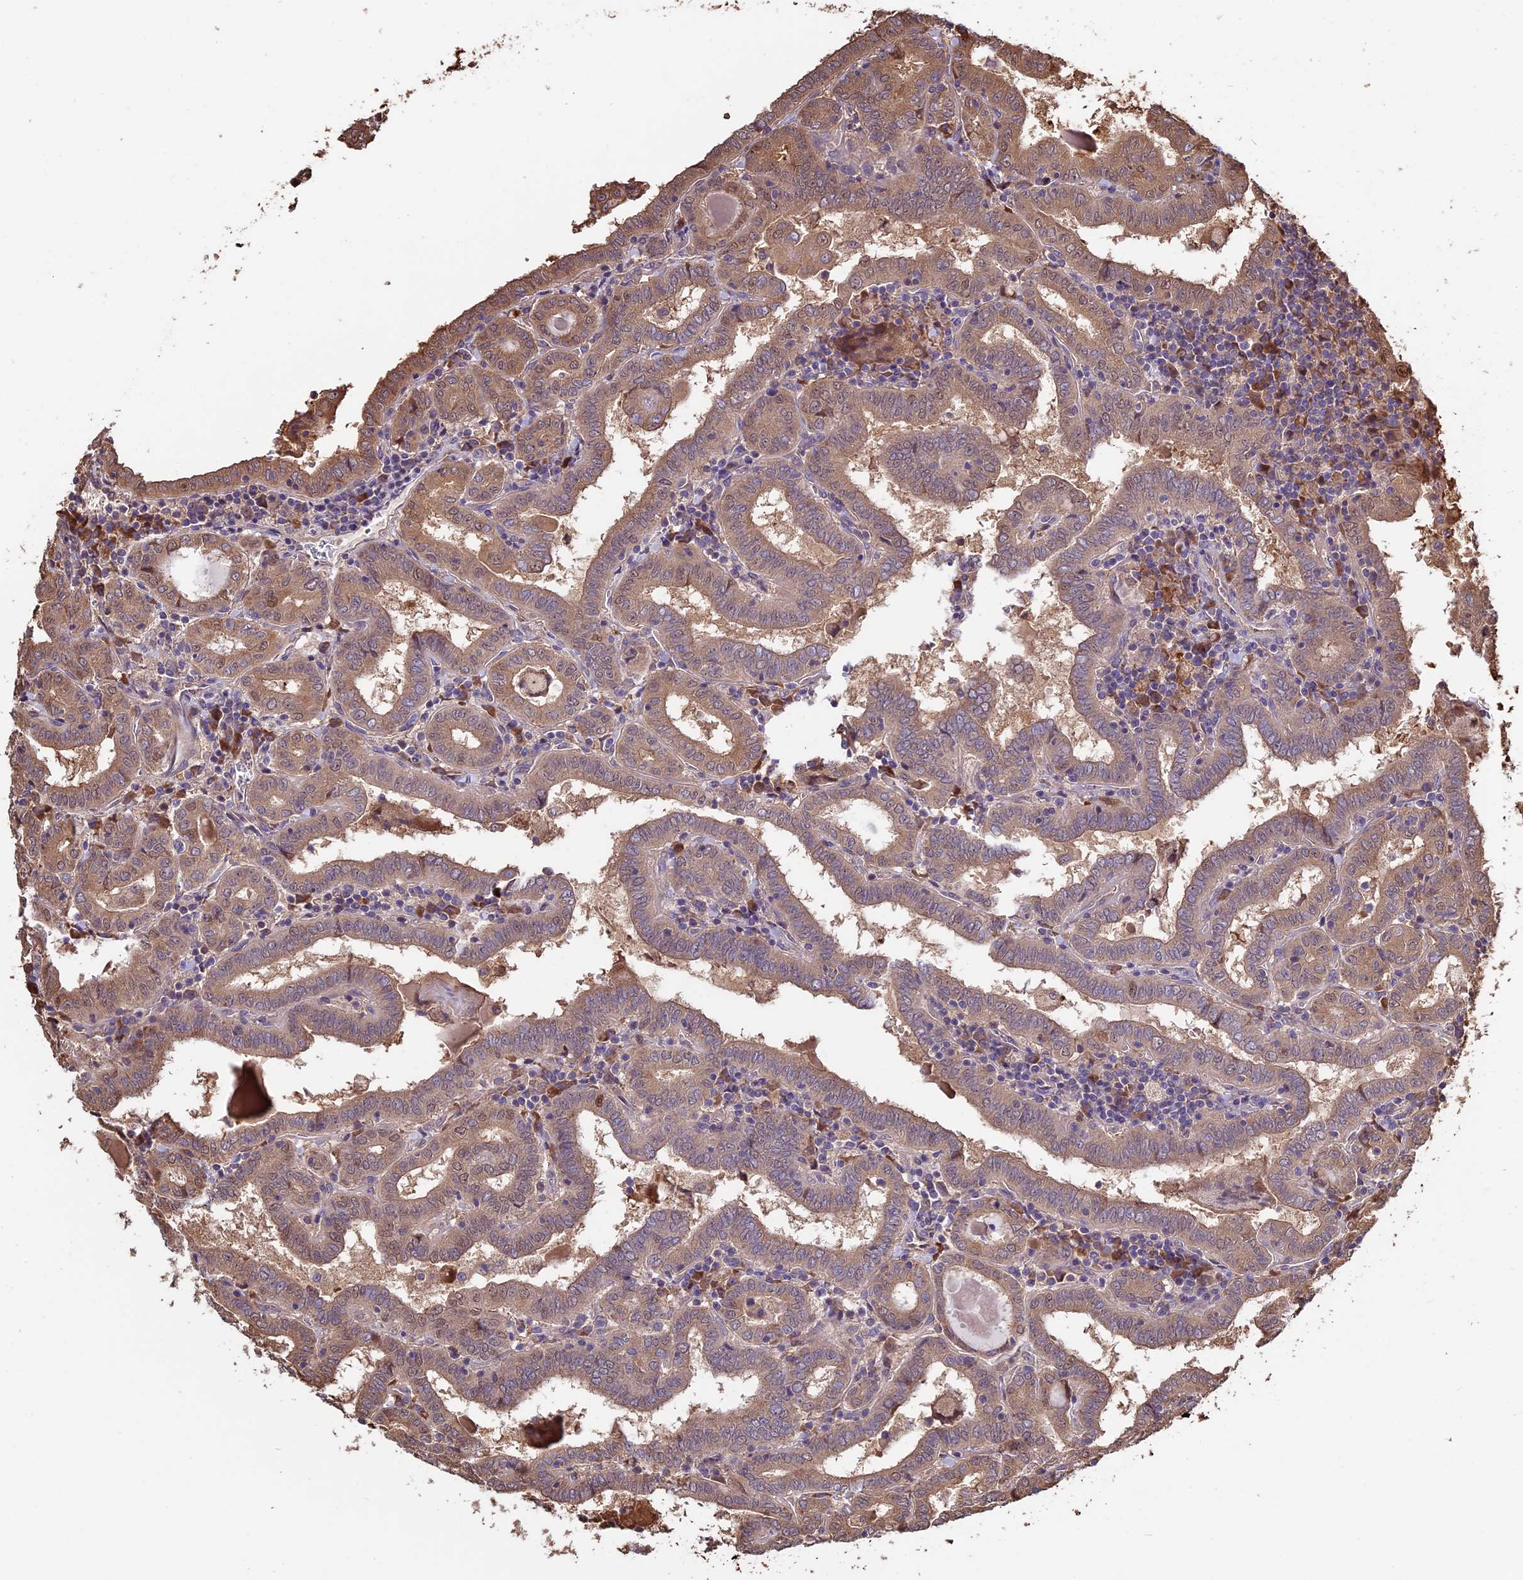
{"staining": {"intensity": "moderate", "quantity": ">75%", "location": "cytoplasmic/membranous"}, "tissue": "thyroid cancer", "cell_type": "Tumor cells", "image_type": "cancer", "snomed": [{"axis": "morphology", "description": "Papillary adenocarcinoma, NOS"}, {"axis": "topography", "description": "Thyroid gland"}], "caption": "A brown stain shows moderate cytoplasmic/membranous expression of a protein in papillary adenocarcinoma (thyroid) tumor cells.", "gene": "VWA3A", "patient": {"sex": "female", "age": 72}}